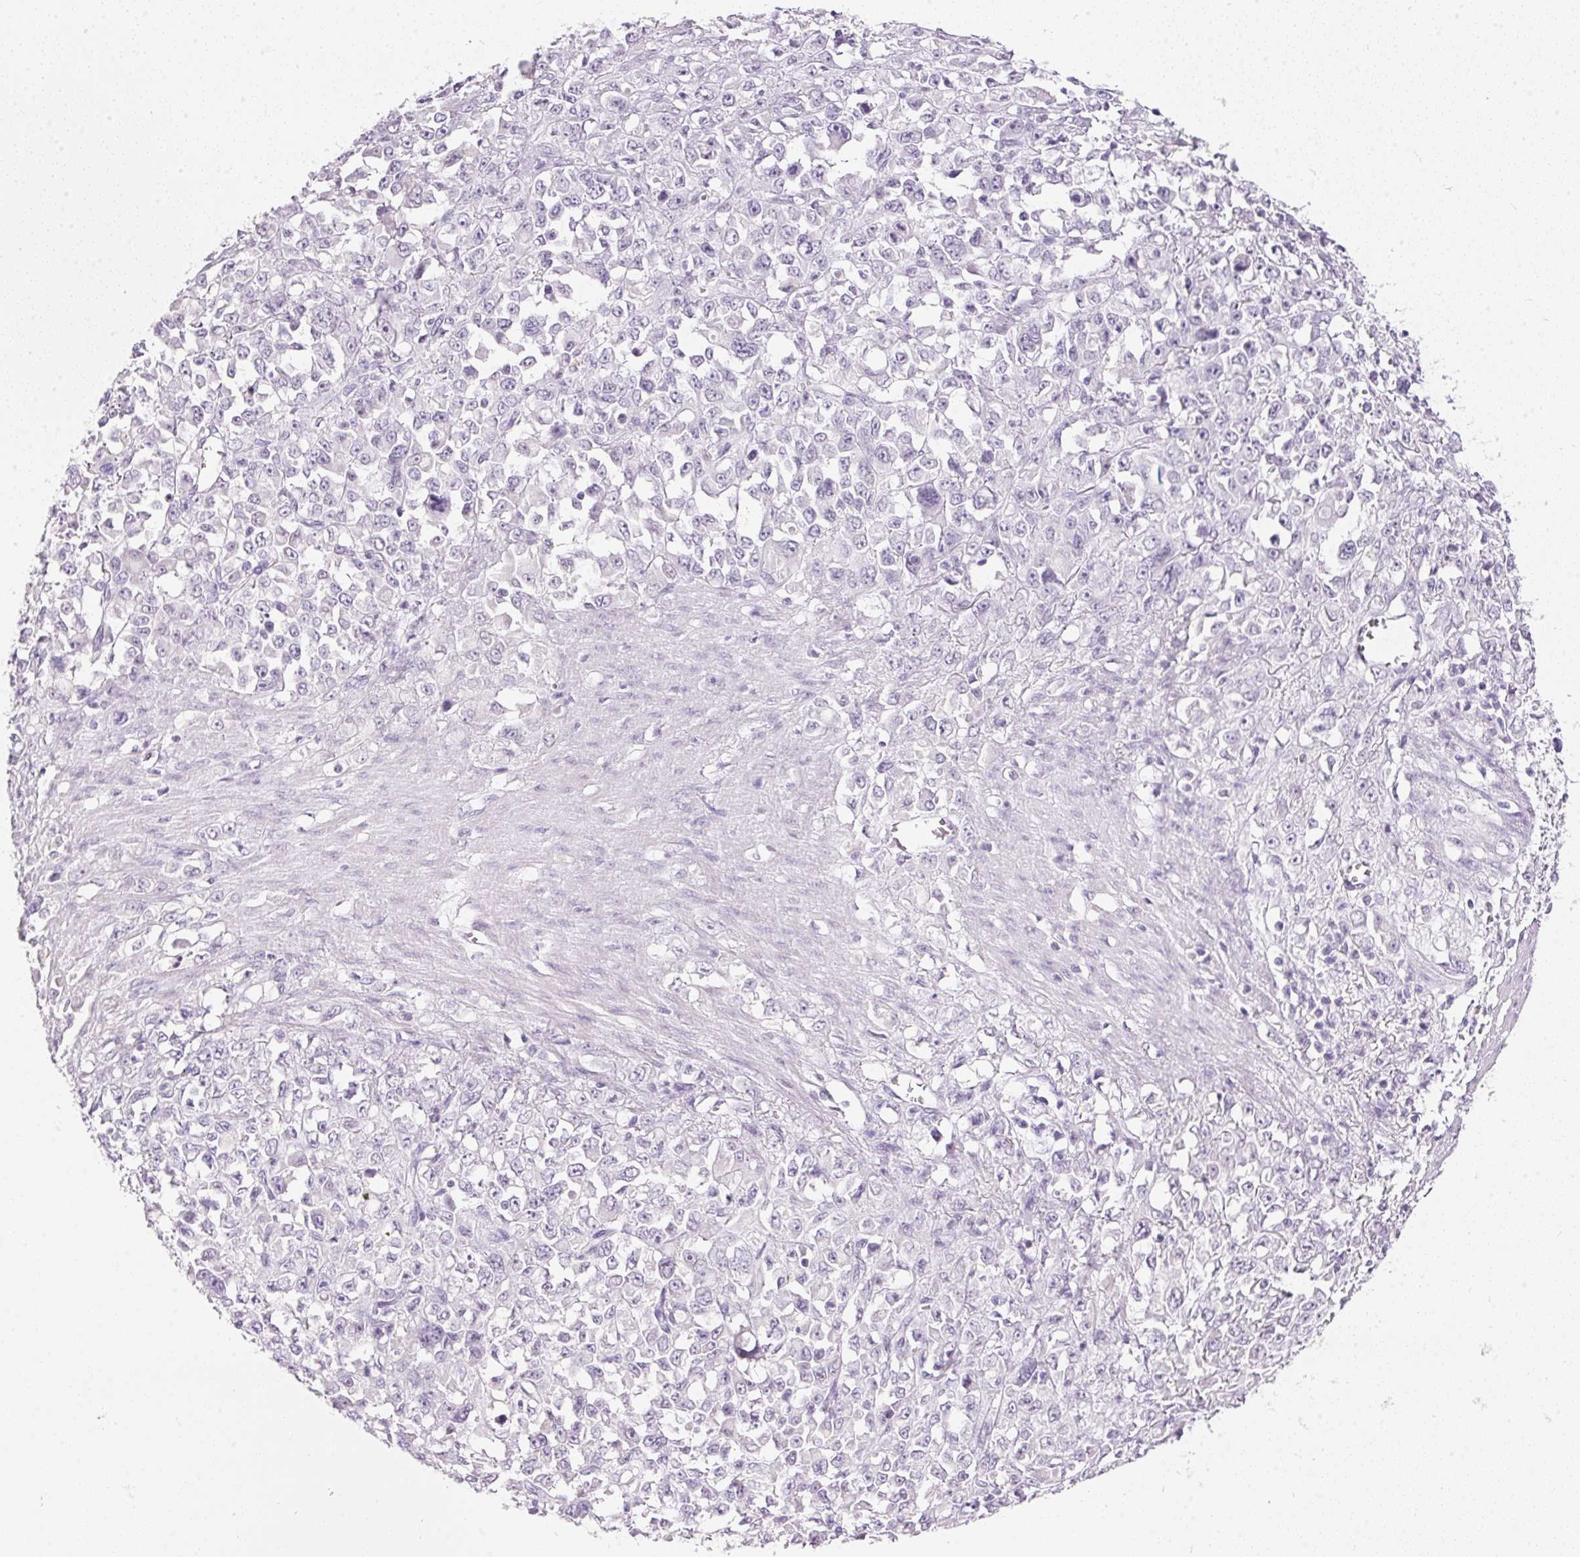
{"staining": {"intensity": "negative", "quantity": "none", "location": "none"}, "tissue": "stomach cancer", "cell_type": "Tumor cells", "image_type": "cancer", "snomed": [{"axis": "morphology", "description": "Adenocarcinoma, NOS"}, {"axis": "topography", "description": "Stomach"}], "caption": "DAB immunohistochemical staining of stomach cancer (adenocarcinoma) demonstrates no significant expression in tumor cells.", "gene": "GBP6", "patient": {"sex": "female", "age": 76}}